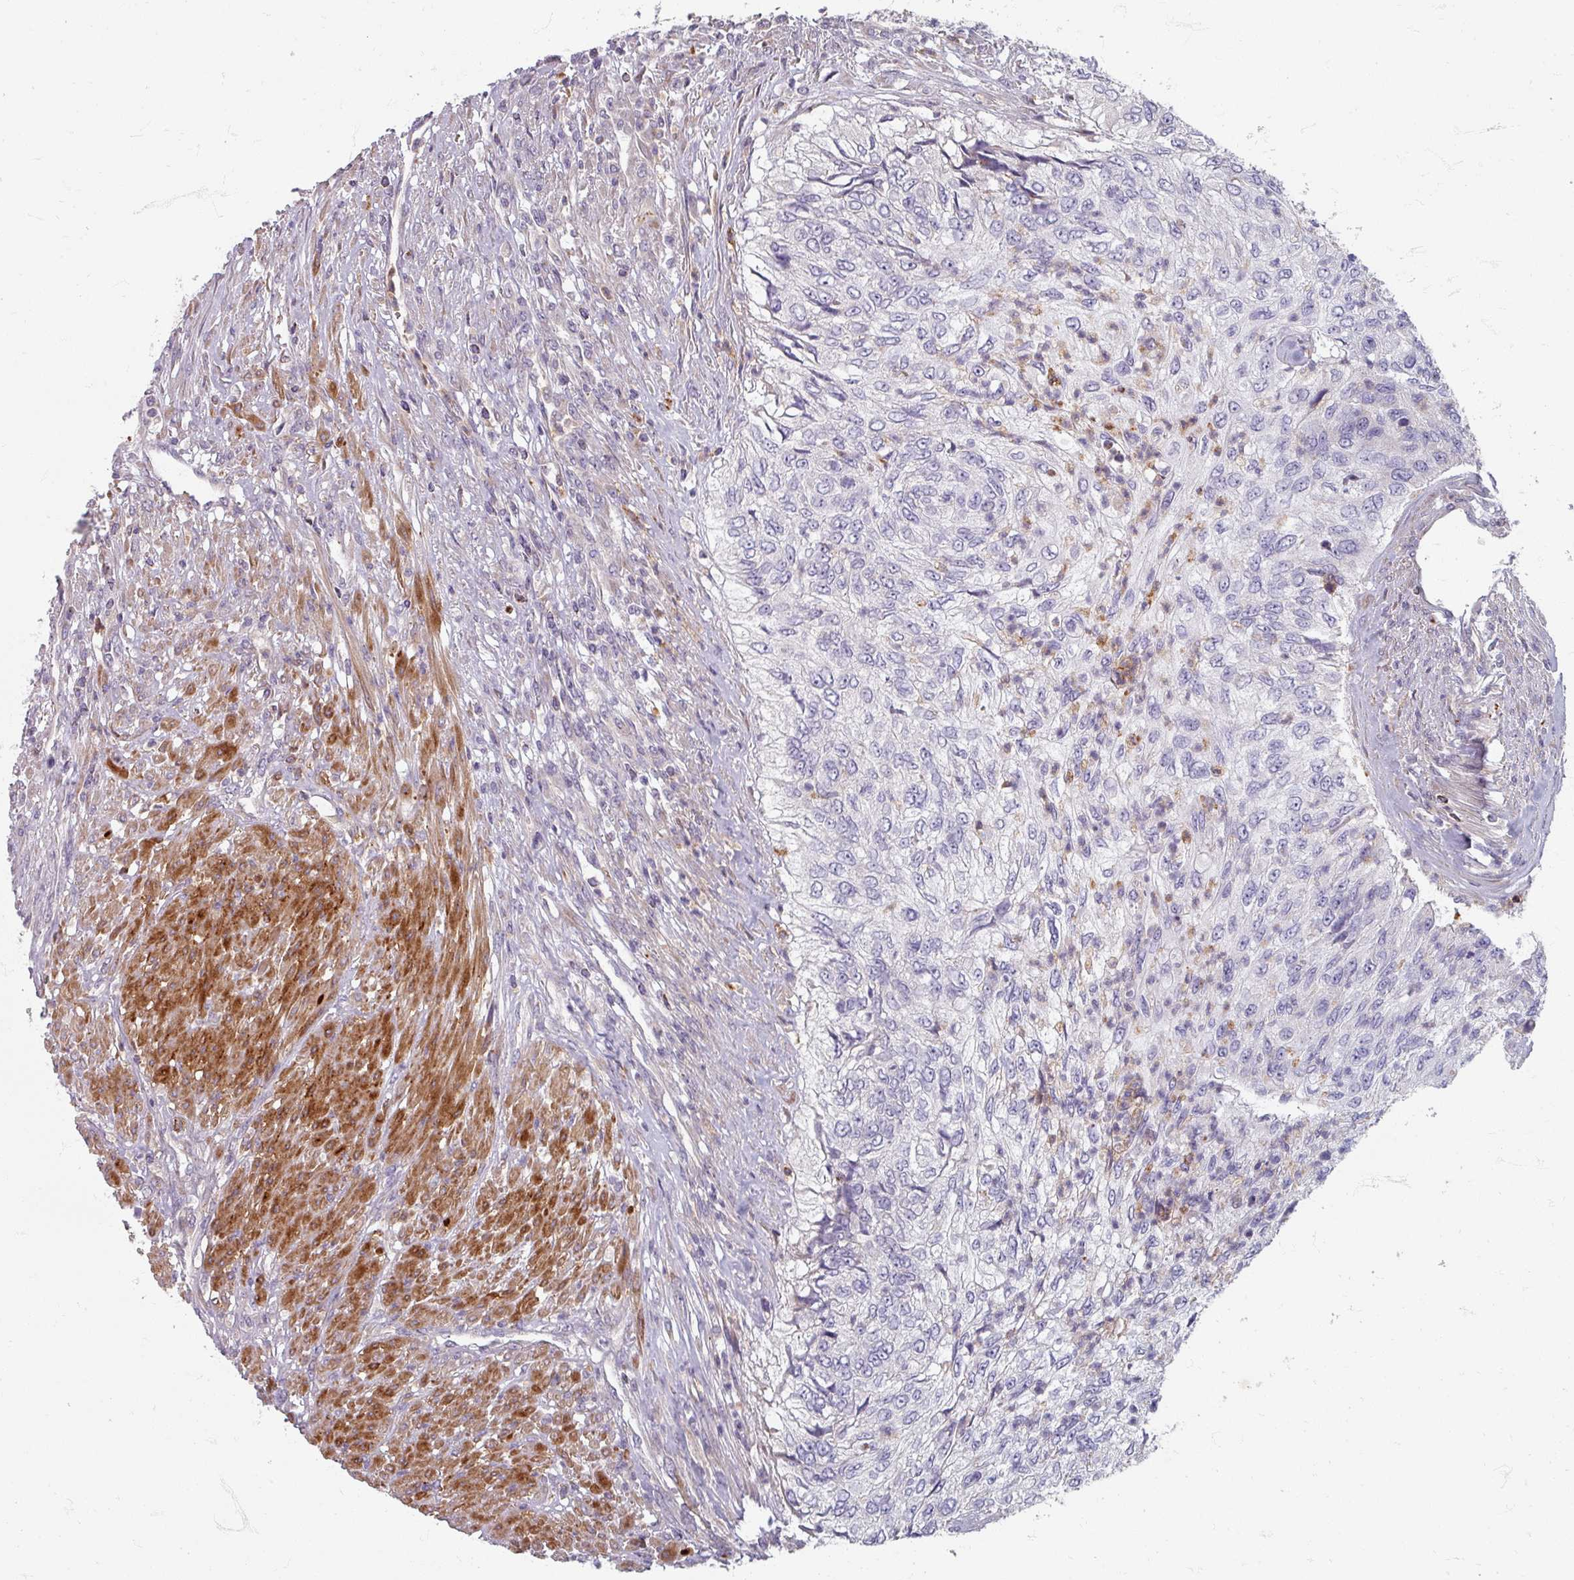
{"staining": {"intensity": "negative", "quantity": "none", "location": "none"}, "tissue": "urothelial cancer", "cell_type": "Tumor cells", "image_type": "cancer", "snomed": [{"axis": "morphology", "description": "Urothelial carcinoma, High grade"}, {"axis": "topography", "description": "Urinary bladder"}], "caption": "DAB immunohistochemical staining of high-grade urothelial carcinoma exhibits no significant staining in tumor cells.", "gene": "GABARAPL1", "patient": {"sex": "female", "age": 60}}